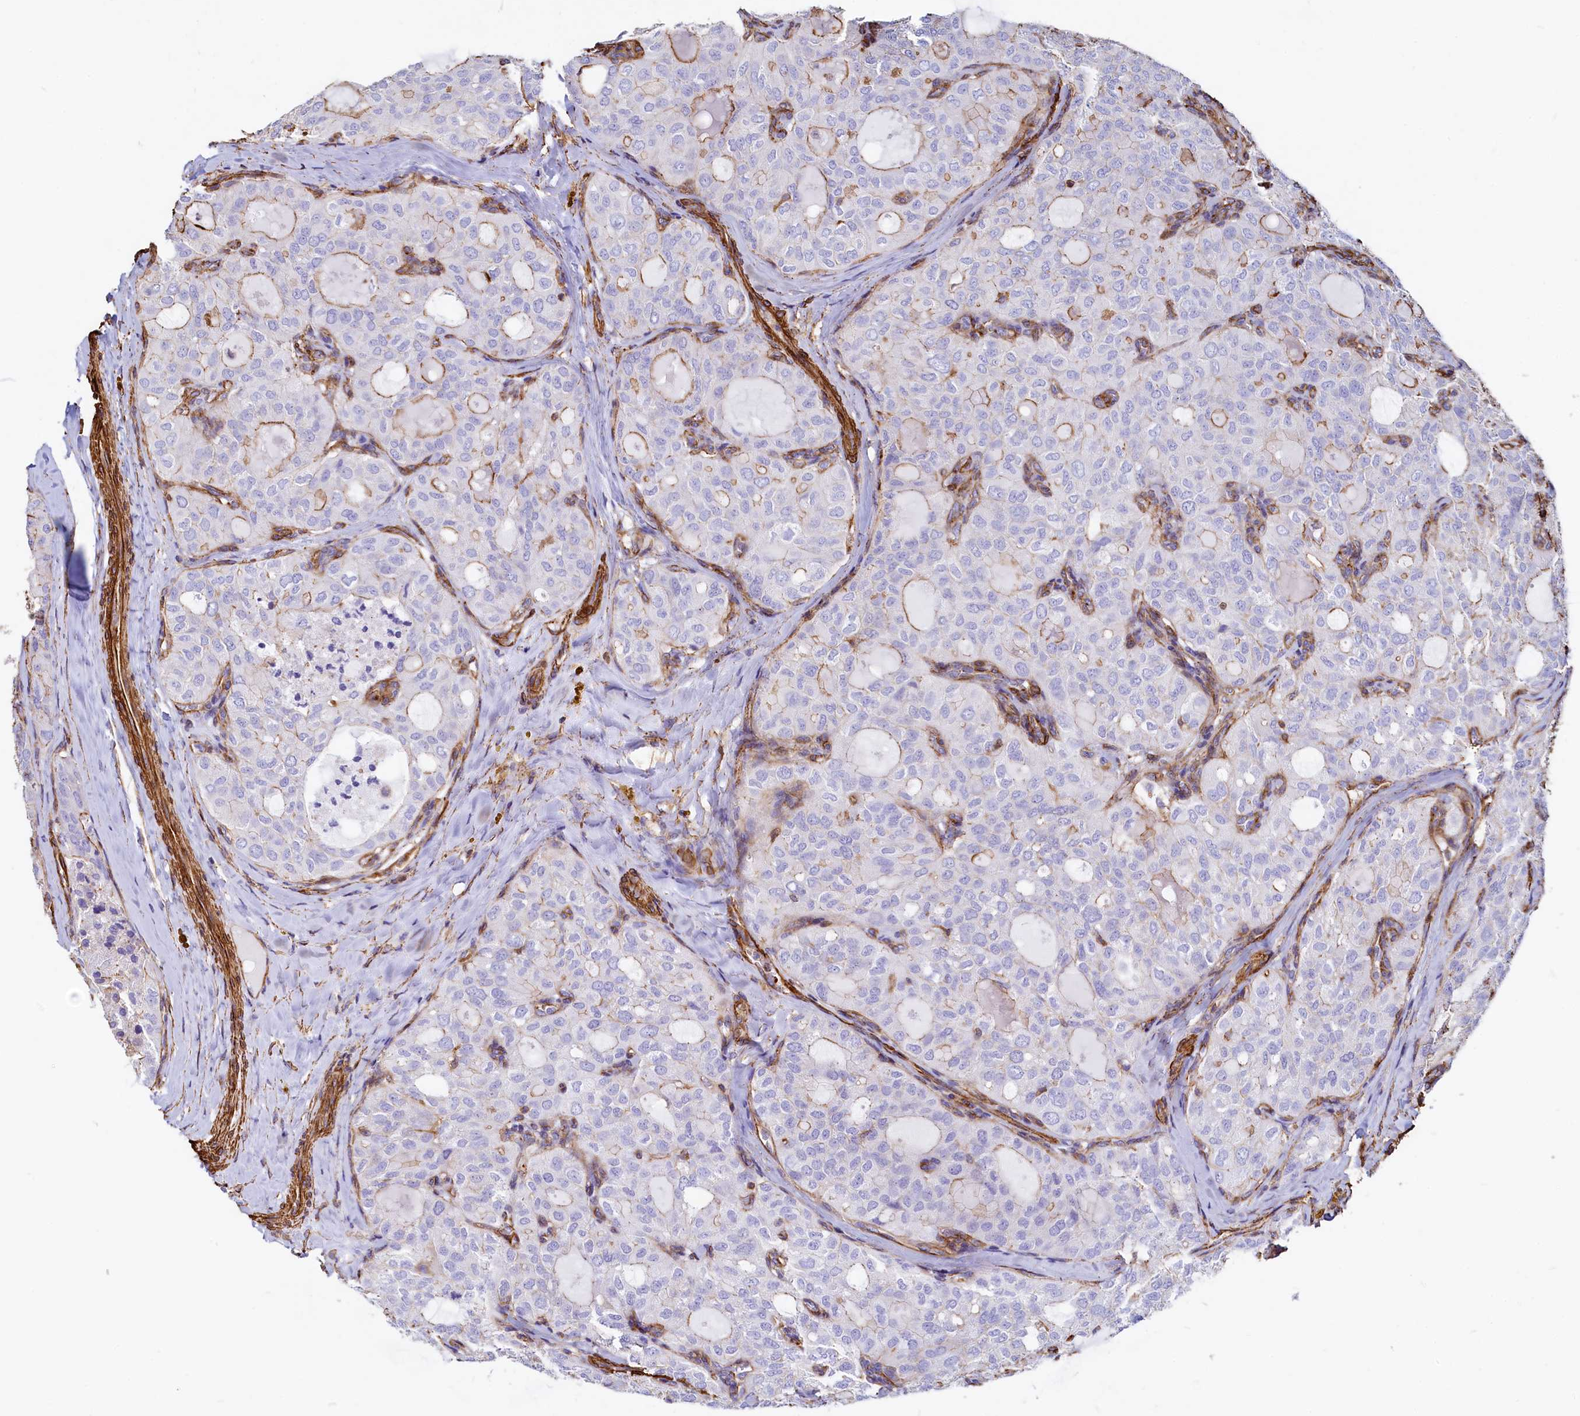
{"staining": {"intensity": "moderate", "quantity": "<25%", "location": "cytoplasmic/membranous"}, "tissue": "thyroid cancer", "cell_type": "Tumor cells", "image_type": "cancer", "snomed": [{"axis": "morphology", "description": "Follicular adenoma carcinoma, NOS"}, {"axis": "topography", "description": "Thyroid gland"}], "caption": "Thyroid follicular adenoma carcinoma stained with a protein marker displays moderate staining in tumor cells.", "gene": "THBS1", "patient": {"sex": "male", "age": 75}}